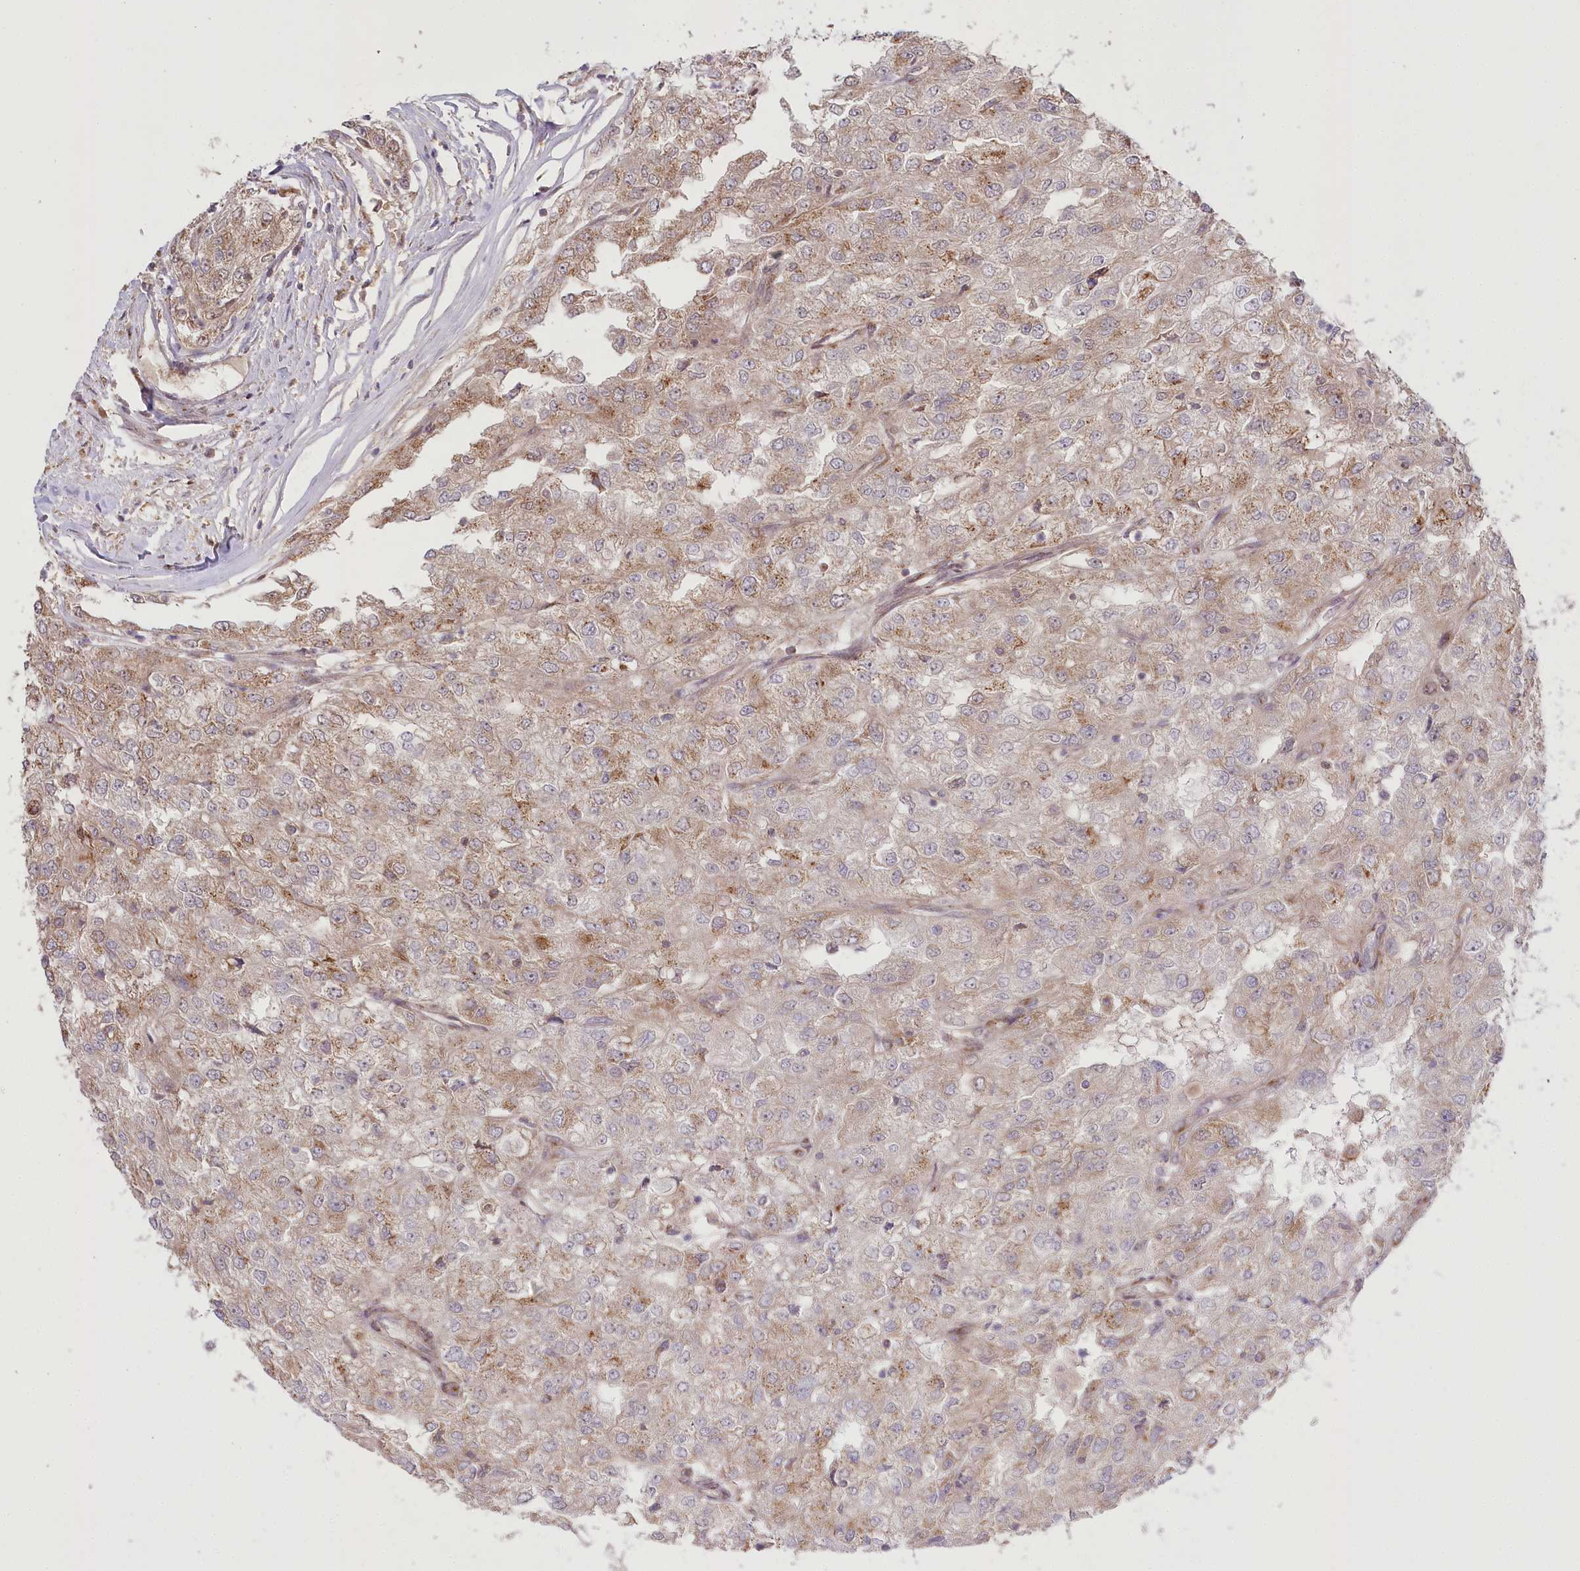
{"staining": {"intensity": "weak", "quantity": ">75%", "location": "cytoplasmic/membranous"}, "tissue": "renal cancer", "cell_type": "Tumor cells", "image_type": "cancer", "snomed": [{"axis": "morphology", "description": "Adenocarcinoma, NOS"}, {"axis": "topography", "description": "Kidney"}], "caption": "Immunohistochemical staining of human renal adenocarcinoma displays low levels of weak cytoplasmic/membranous positivity in about >75% of tumor cells. (DAB = brown stain, brightfield microscopy at high magnification).", "gene": "CCDC91", "patient": {"sex": "female", "age": 54}}